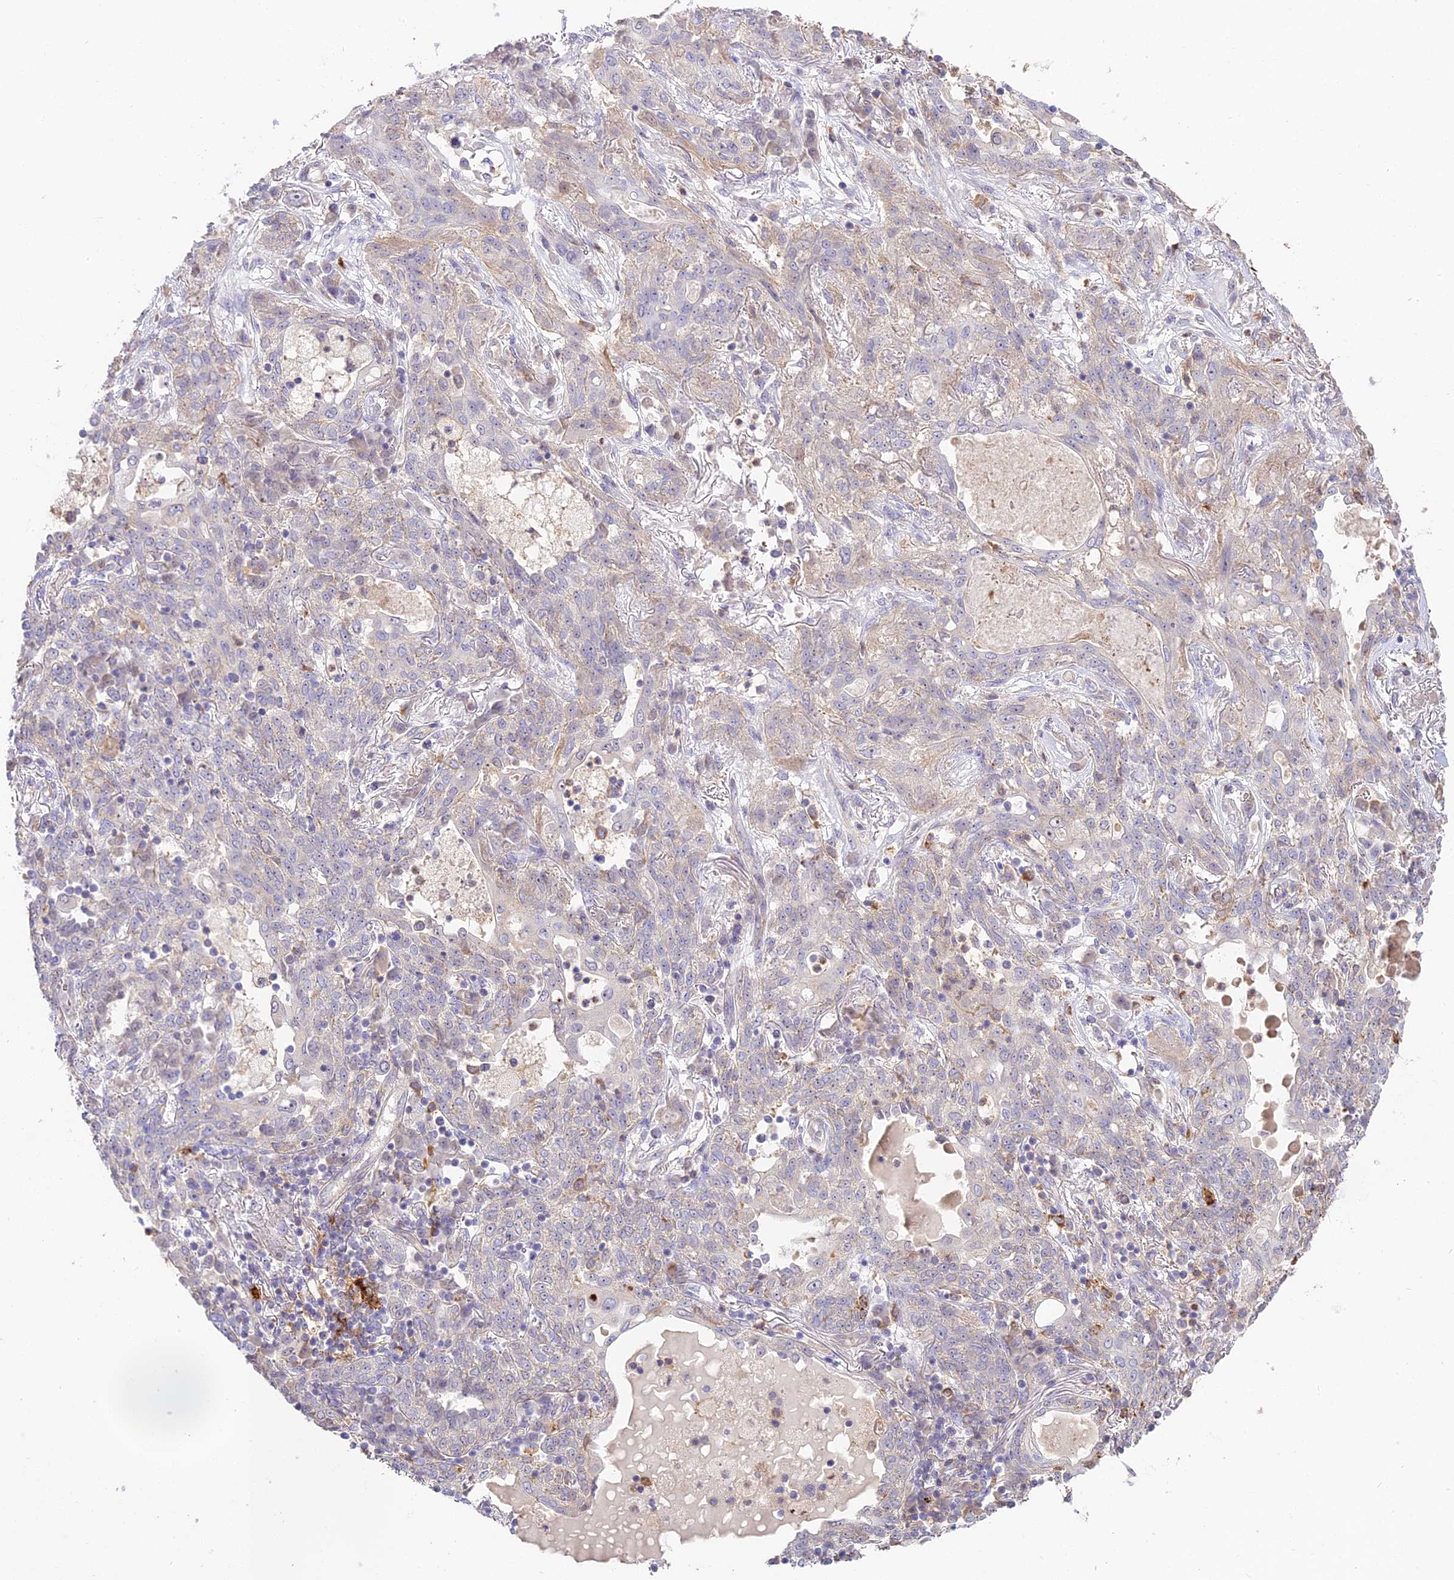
{"staining": {"intensity": "negative", "quantity": "none", "location": "none"}, "tissue": "lung cancer", "cell_type": "Tumor cells", "image_type": "cancer", "snomed": [{"axis": "morphology", "description": "Squamous cell carcinoma, NOS"}, {"axis": "topography", "description": "Lung"}], "caption": "Immunohistochemistry of human lung cancer exhibits no positivity in tumor cells.", "gene": "NOD2", "patient": {"sex": "female", "age": 70}}